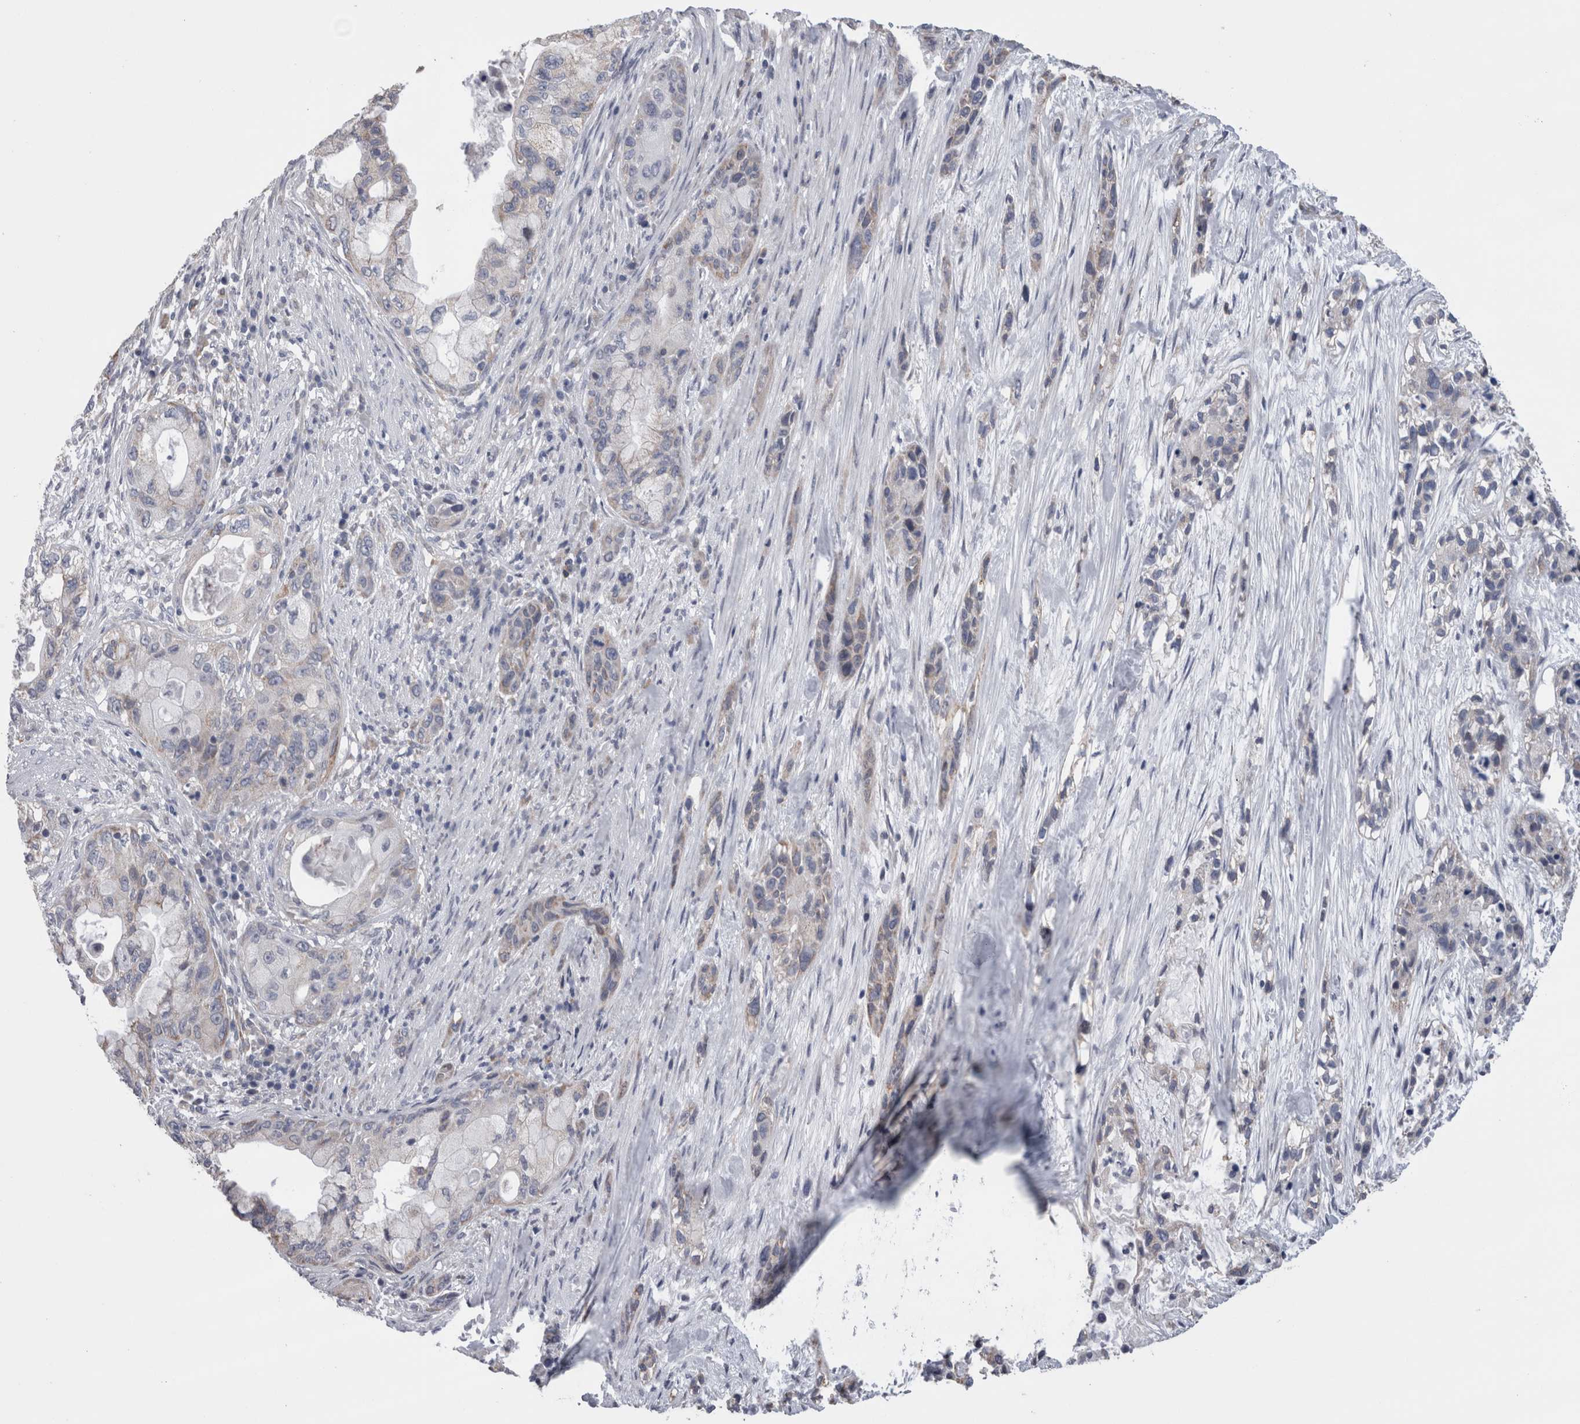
{"staining": {"intensity": "negative", "quantity": "none", "location": "none"}, "tissue": "pancreatic cancer", "cell_type": "Tumor cells", "image_type": "cancer", "snomed": [{"axis": "morphology", "description": "Adenocarcinoma, NOS"}, {"axis": "topography", "description": "Pancreas"}], "caption": "Image shows no significant protein positivity in tumor cells of pancreatic cancer.", "gene": "GDAP1", "patient": {"sex": "male", "age": 53}}